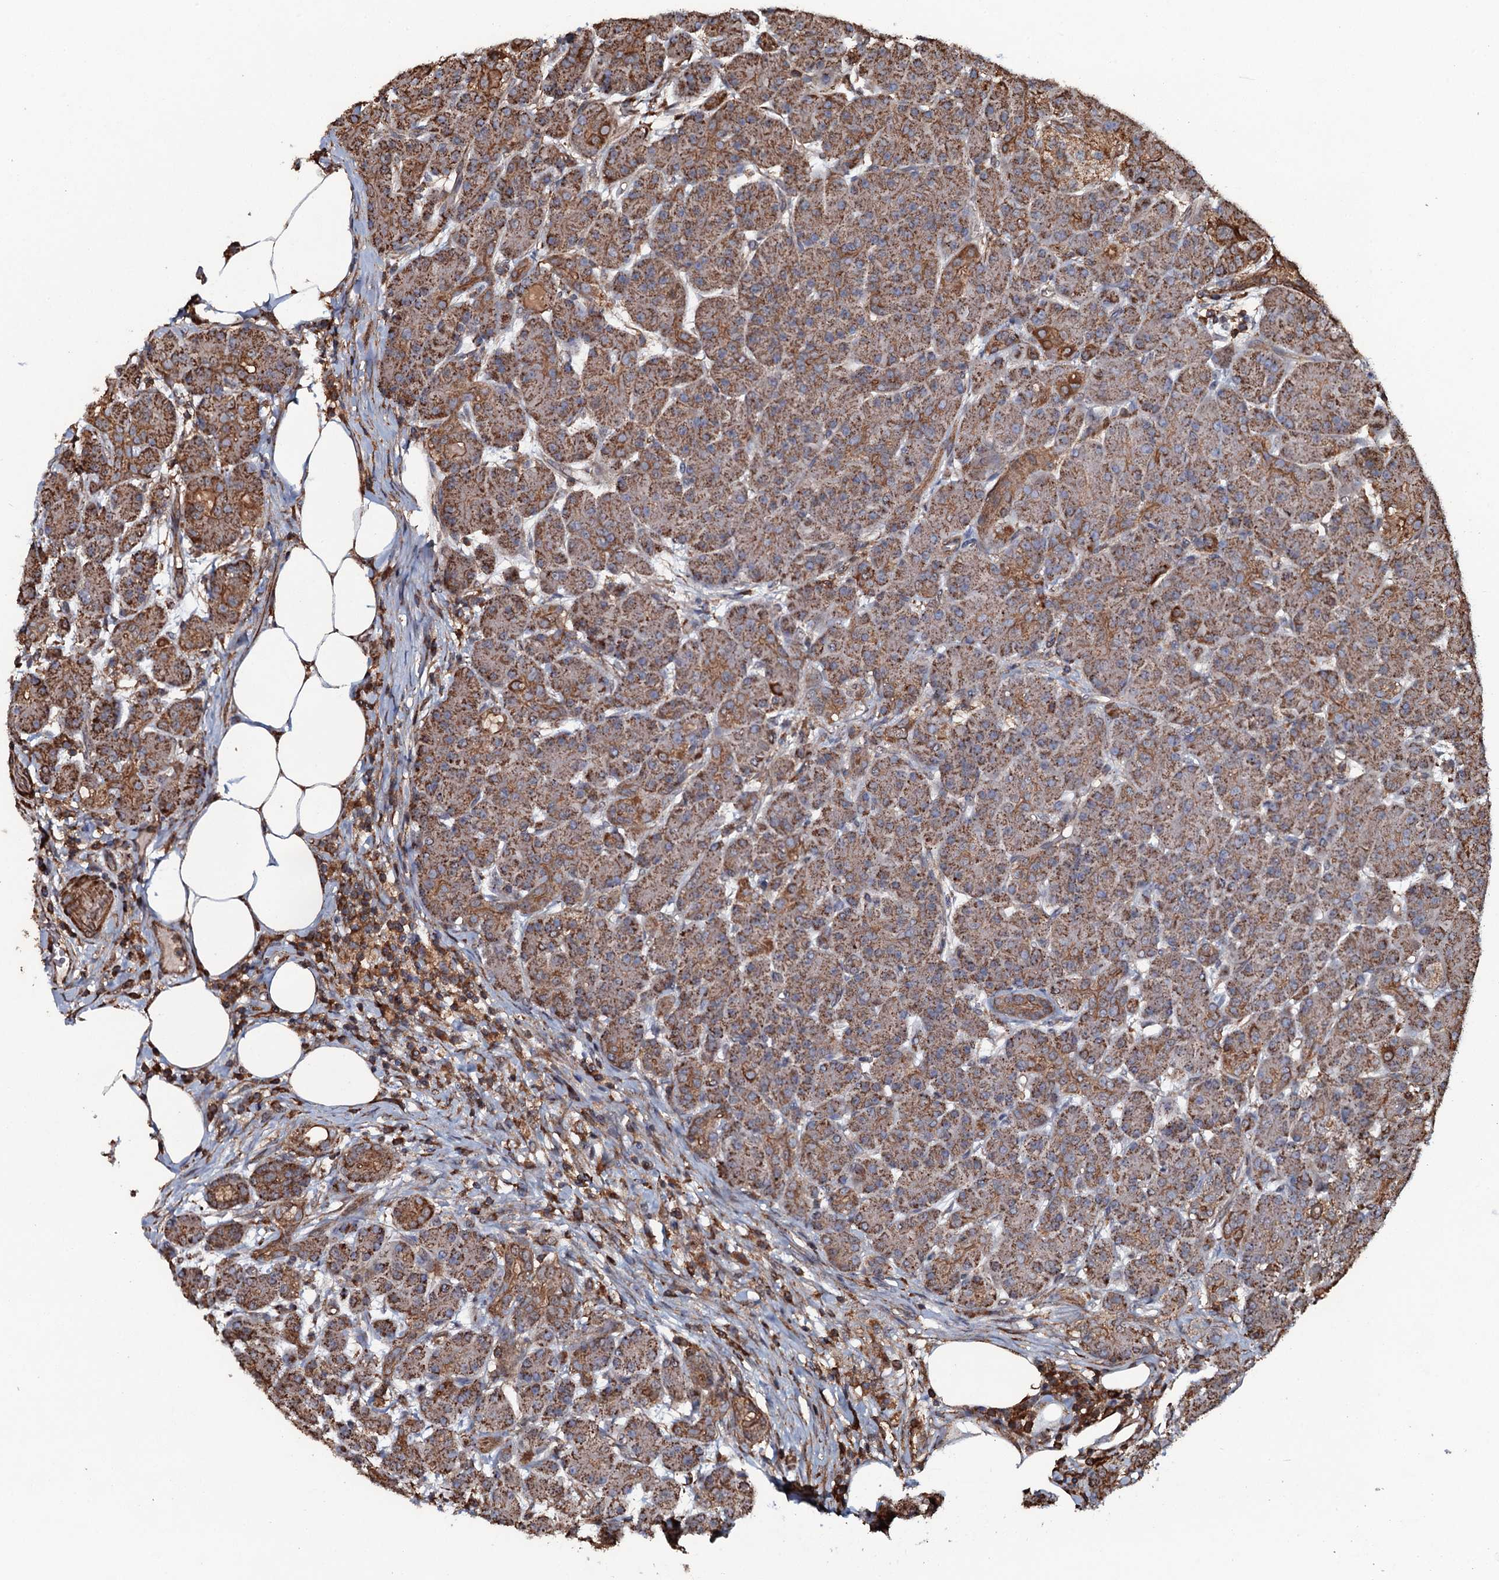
{"staining": {"intensity": "moderate", "quantity": ">75%", "location": "cytoplasmic/membranous"}, "tissue": "pancreas", "cell_type": "Exocrine glandular cells", "image_type": "normal", "snomed": [{"axis": "morphology", "description": "Normal tissue, NOS"}, {"axis": "topography", "description": "Pancreas"}], "caption": "Pancreas stained for a protein shows moderate cytoplasmic/membranous positivity in exocrine glandular cells. (DAB (3,3'-diaminobenzidine) IHC with brightfield microscopy, high magnification).", "gene": "VWA8", "patient": {"sex": "male", "age": 63}}